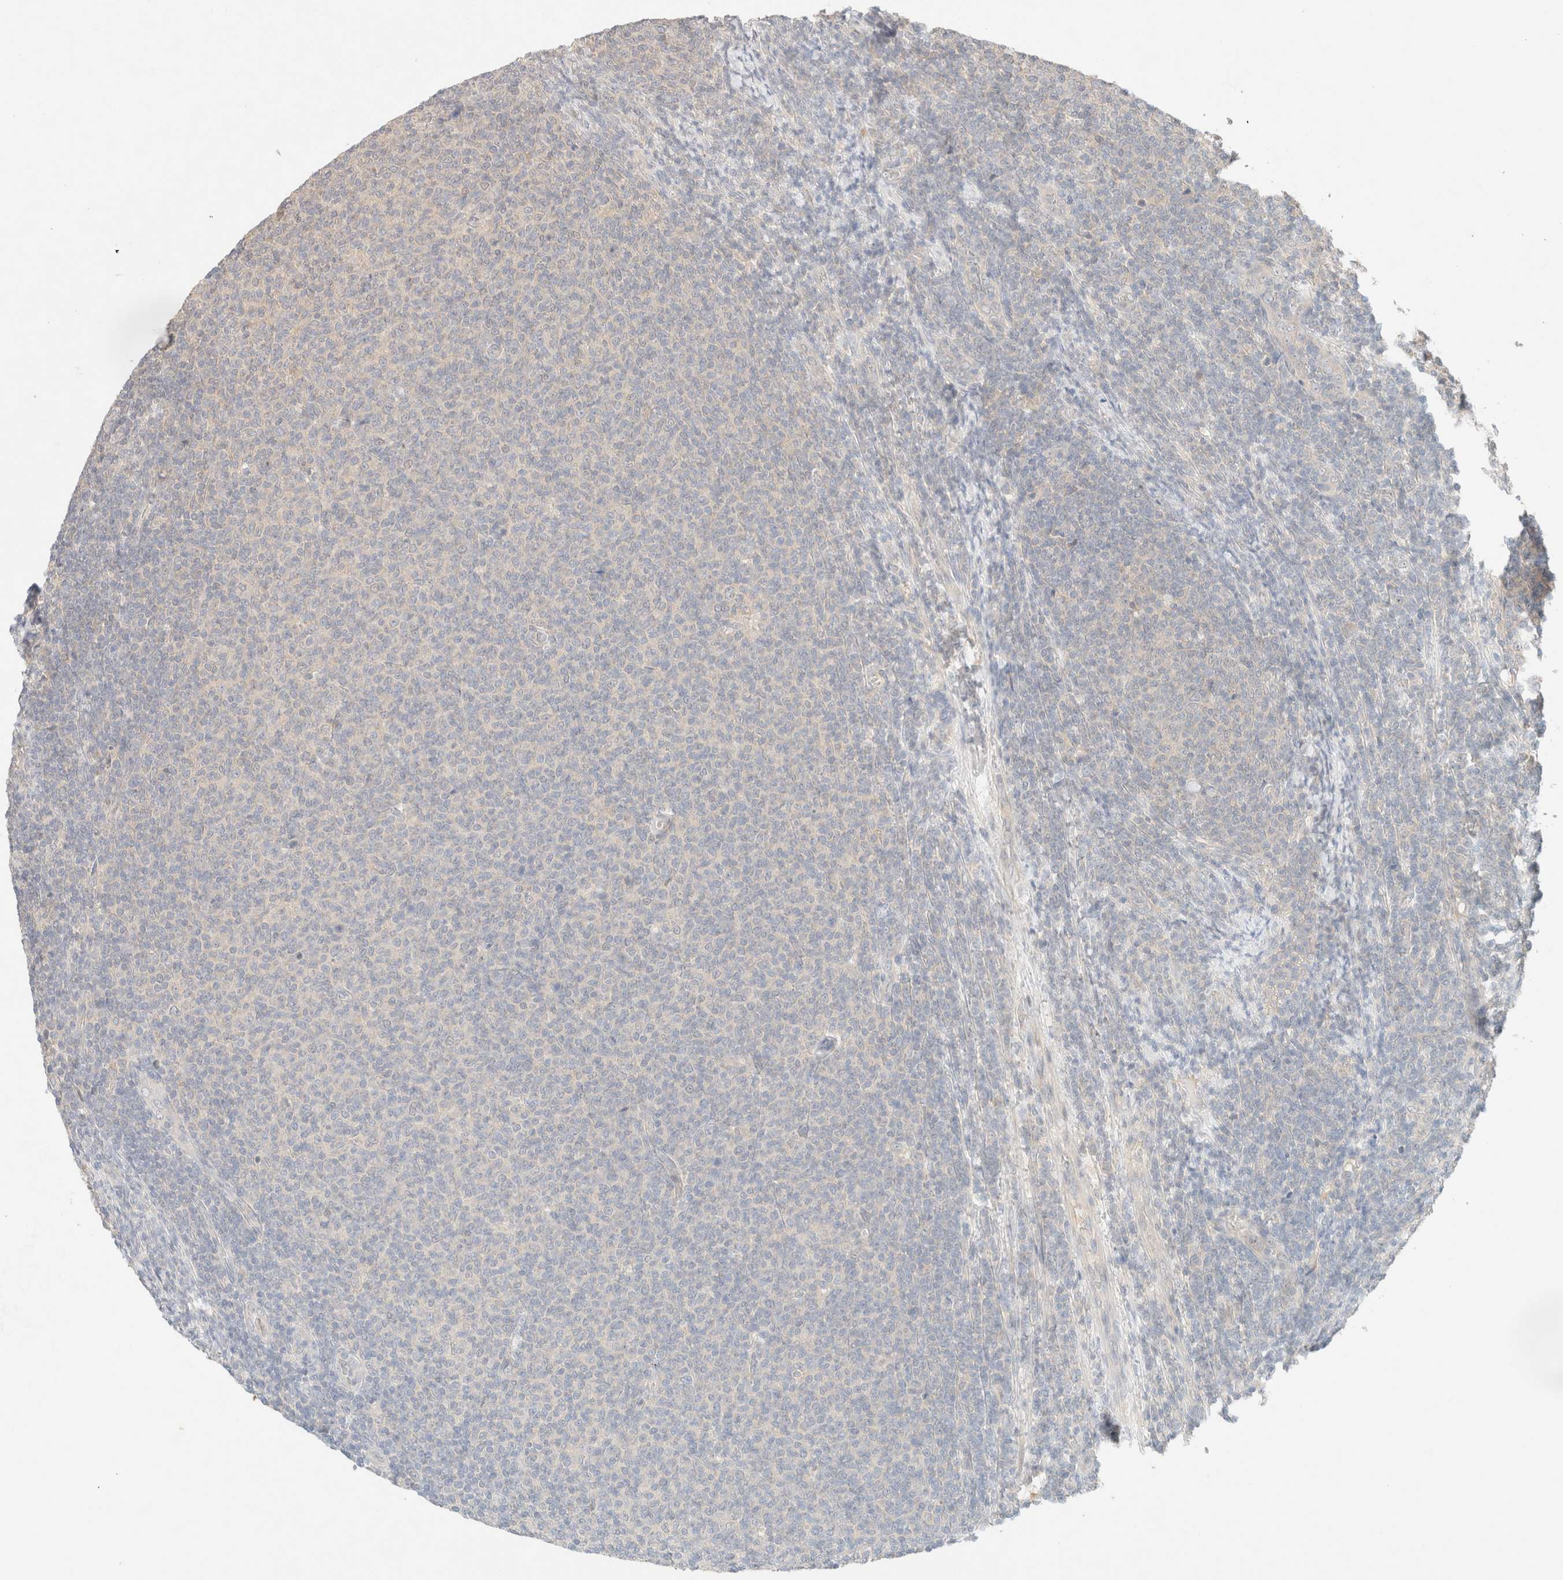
{"staining": {"intensity": "negative", "quantity": "none", "location": "none"}, "tissue": "lymphoma", "cell_type": "Tumor cells", "image_type": "cancer", "snomed": [{"axis": "morphology", "description": "Malignant lymphoma, non-Hodgkin's type, Low grade"}, {"axis": "topography", "description": "Lymph node"}], "caption": "The photomicrograph shows no staining of tumor cells in lymphoma.", "gene": "SARM1", "patient": {"sex": "male", "age": 66}}